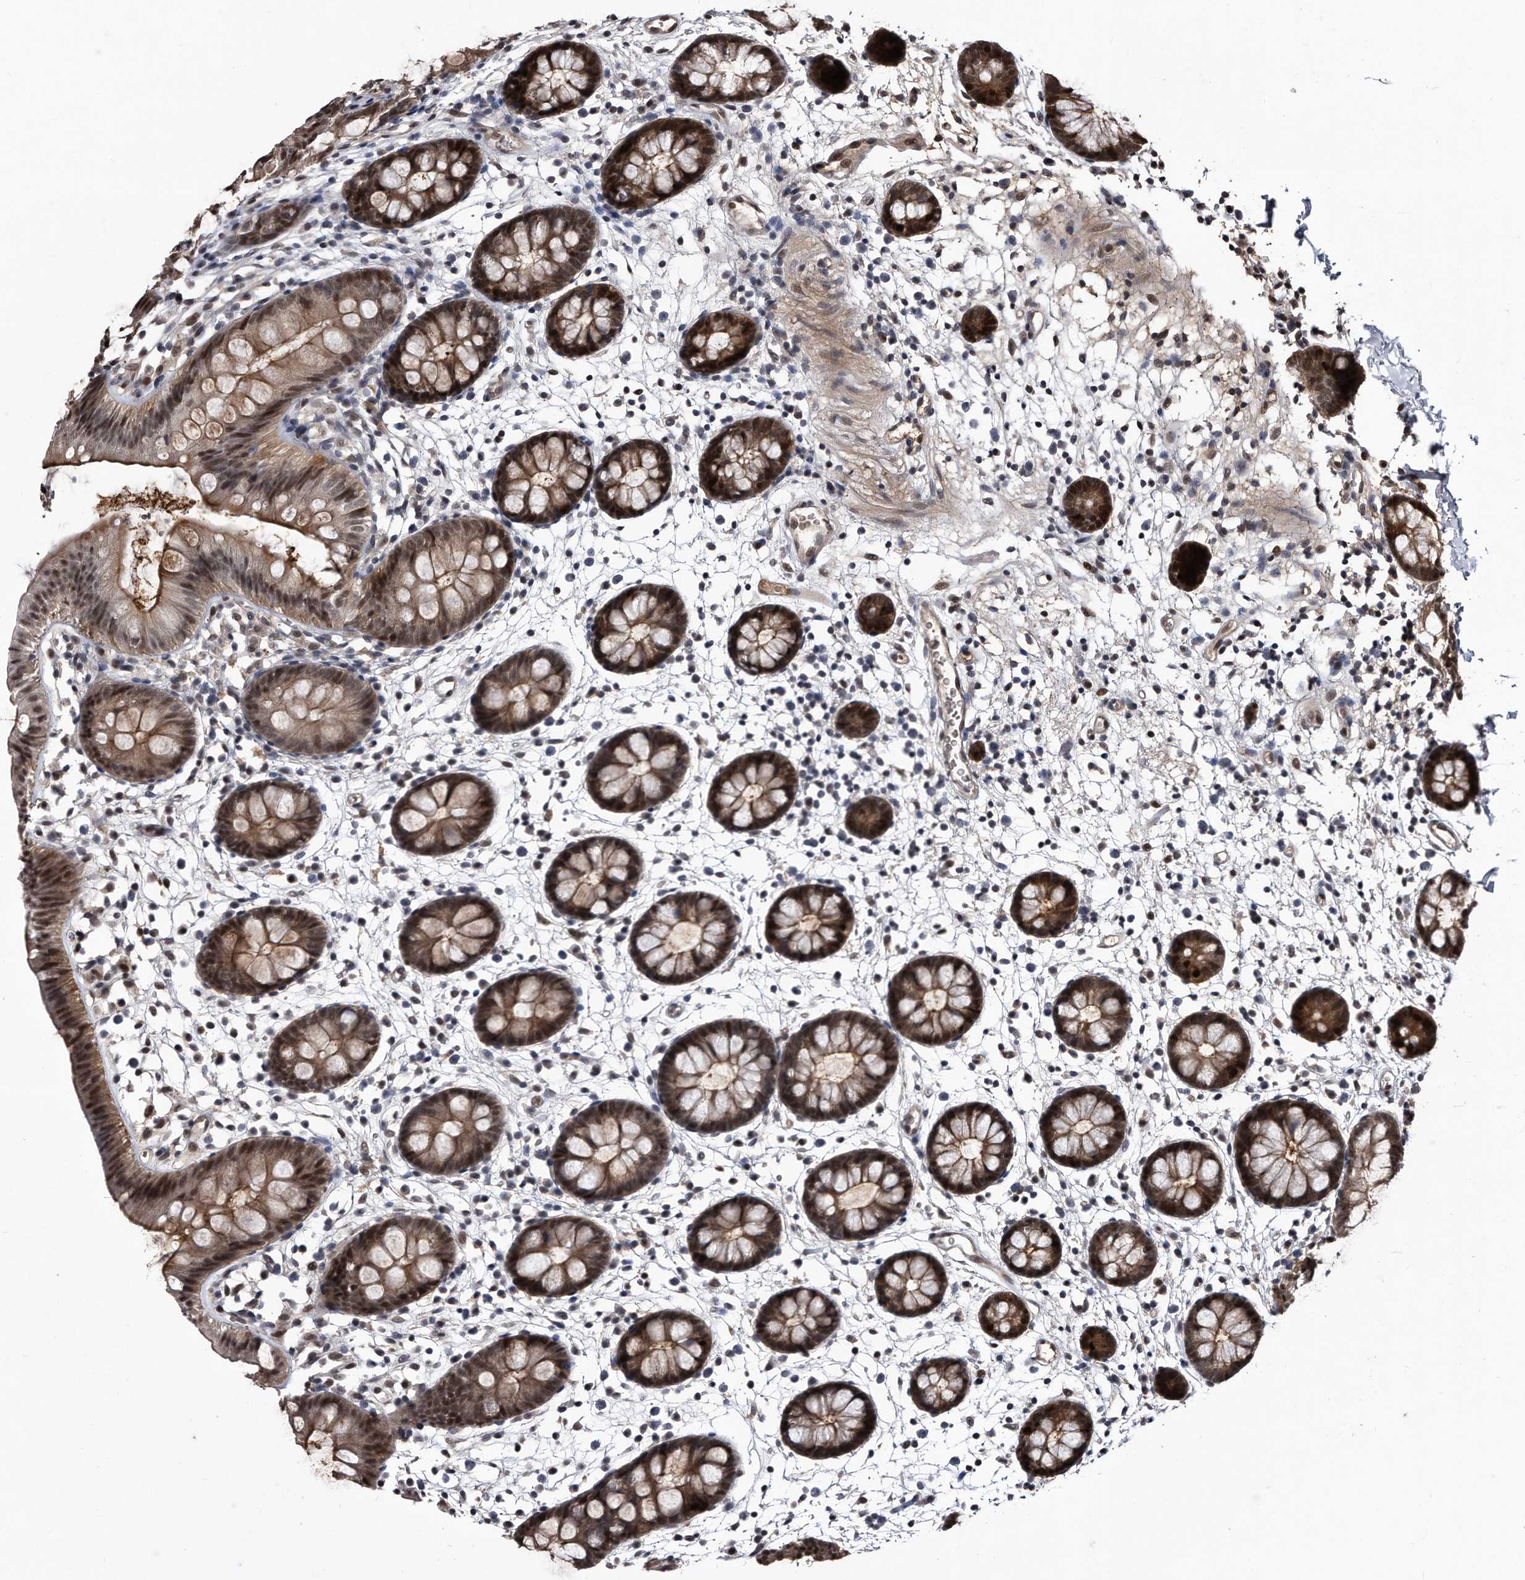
{"staining": {"intensity": "moderate", "quantity": ">75%", "location": "cytoplasmic/membranous,nuclear"}, "tissue": "colon", "cell_type": "Endothelial cells", "image_type": "normal", "snomed": [{"axis": "morphology", "description": "Normal tissue, NOS"}, {"axis": "topography", "description": "Colon"}], "caption": "Immunohistochemistry (IHC) photomicrograph of benign colon: human colon stained using IHC displays medium levels of moderate protein expression localized specifically in the cytoplasmic/membranous,nuclear of endothelial cells, appearing as a cytoplasmic/membranous,nuclear brown color.", "gene": "RAD23B", "patient": {"sex": "male", "age": 56}}